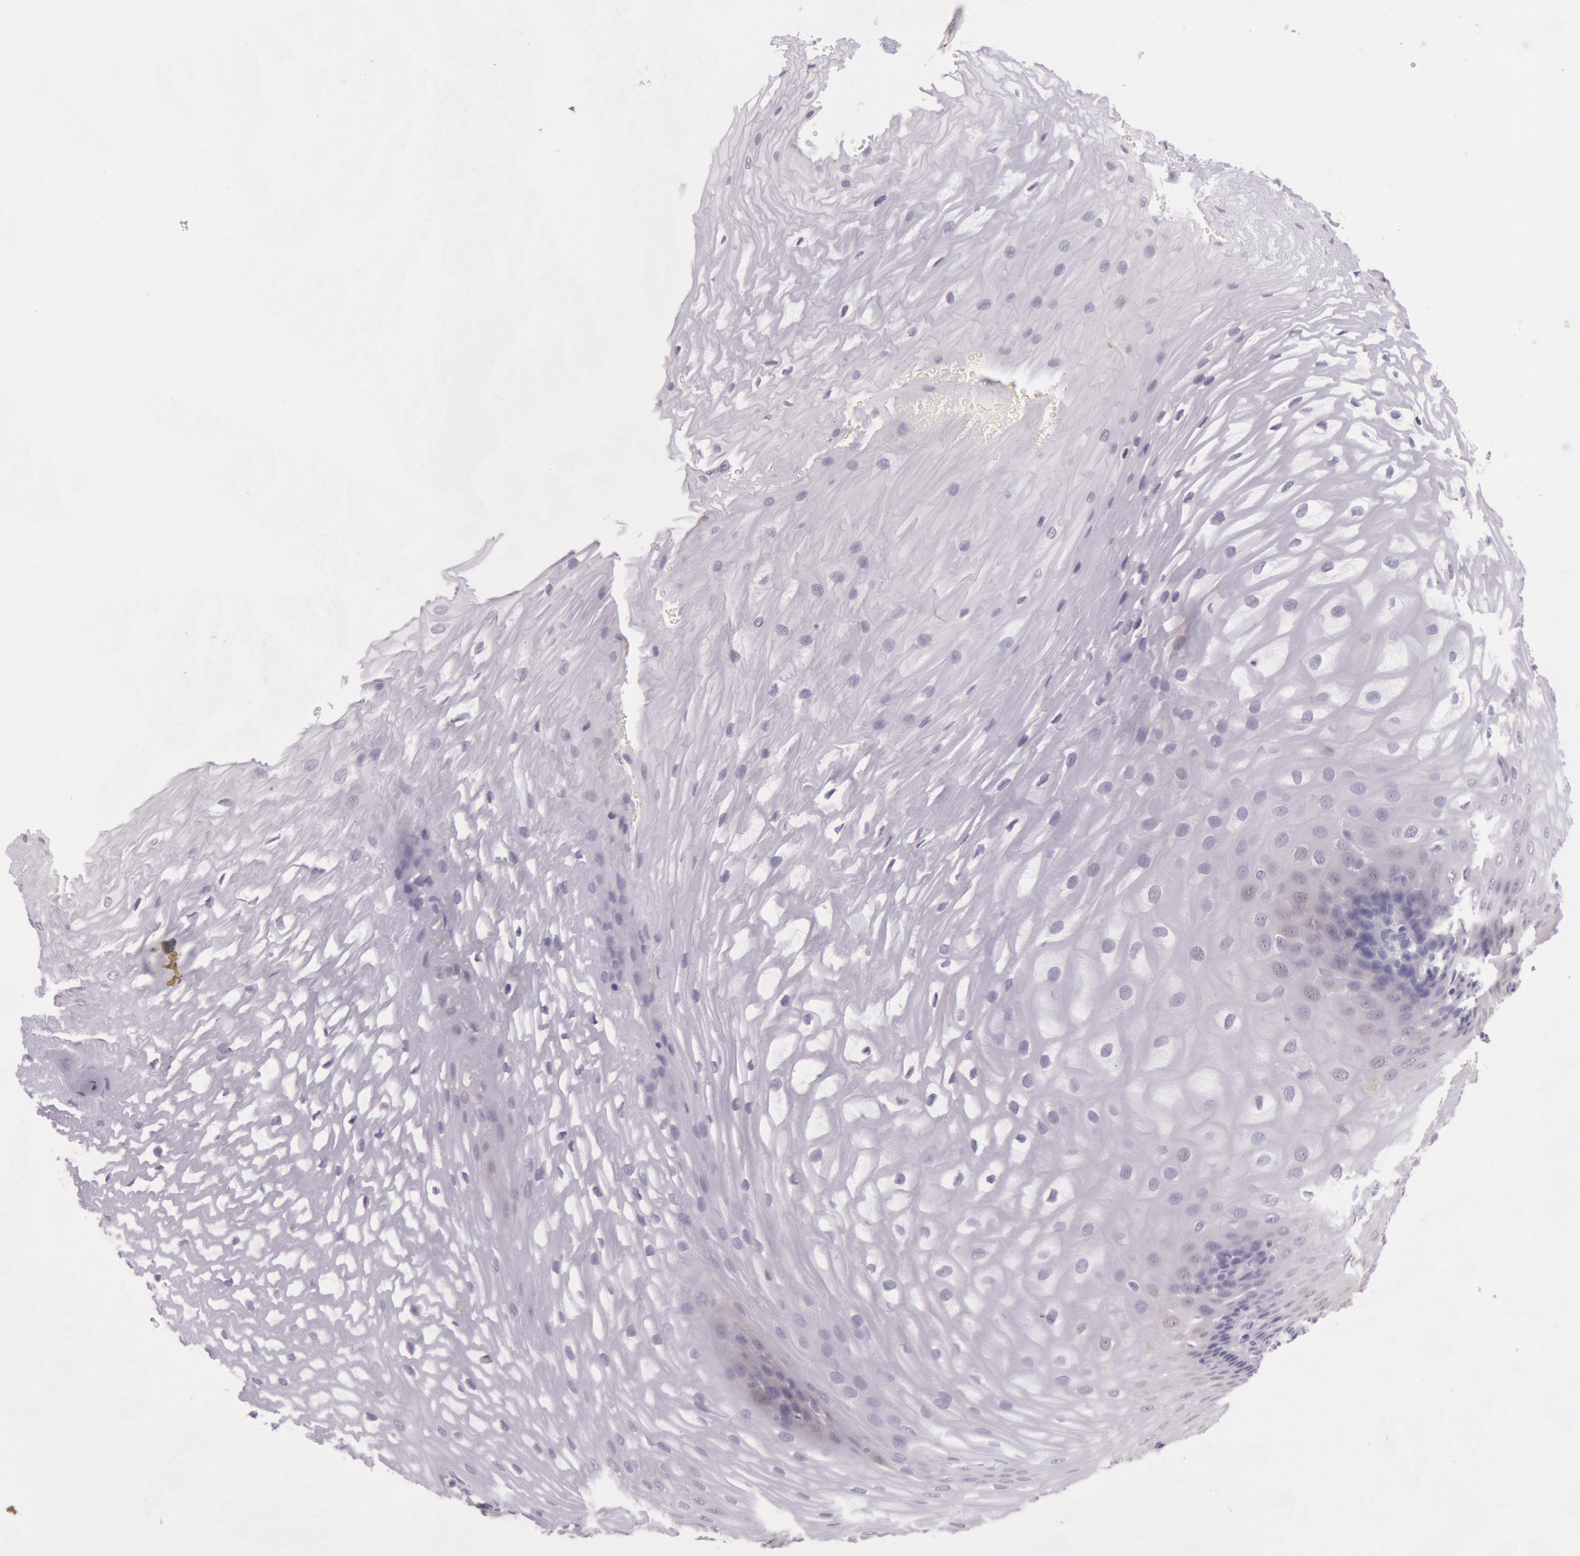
{"staining": {"intensity": "negative", "quantity": "none", "location": "none"}, "tissue": "esophagus", "cell_type": "Squamous epithelial cells", "image_type": "normal", "snomed": [{"axis": "morphology", "description": "Normal tissue, NOS"}, {"axis": "morphology", "description": "Adenocarcinoma, NOS"}, {"axis": "topography", "description": "Esophagus"}, {"axis": "topography", "description": "Stomach"}], "caption": "Protein analysis of unremarkable esophagus exhibits no significant positivity in squamous epithelial cells.", "gene": "CKB", "patient": {"sex": "male", "age": 62}}